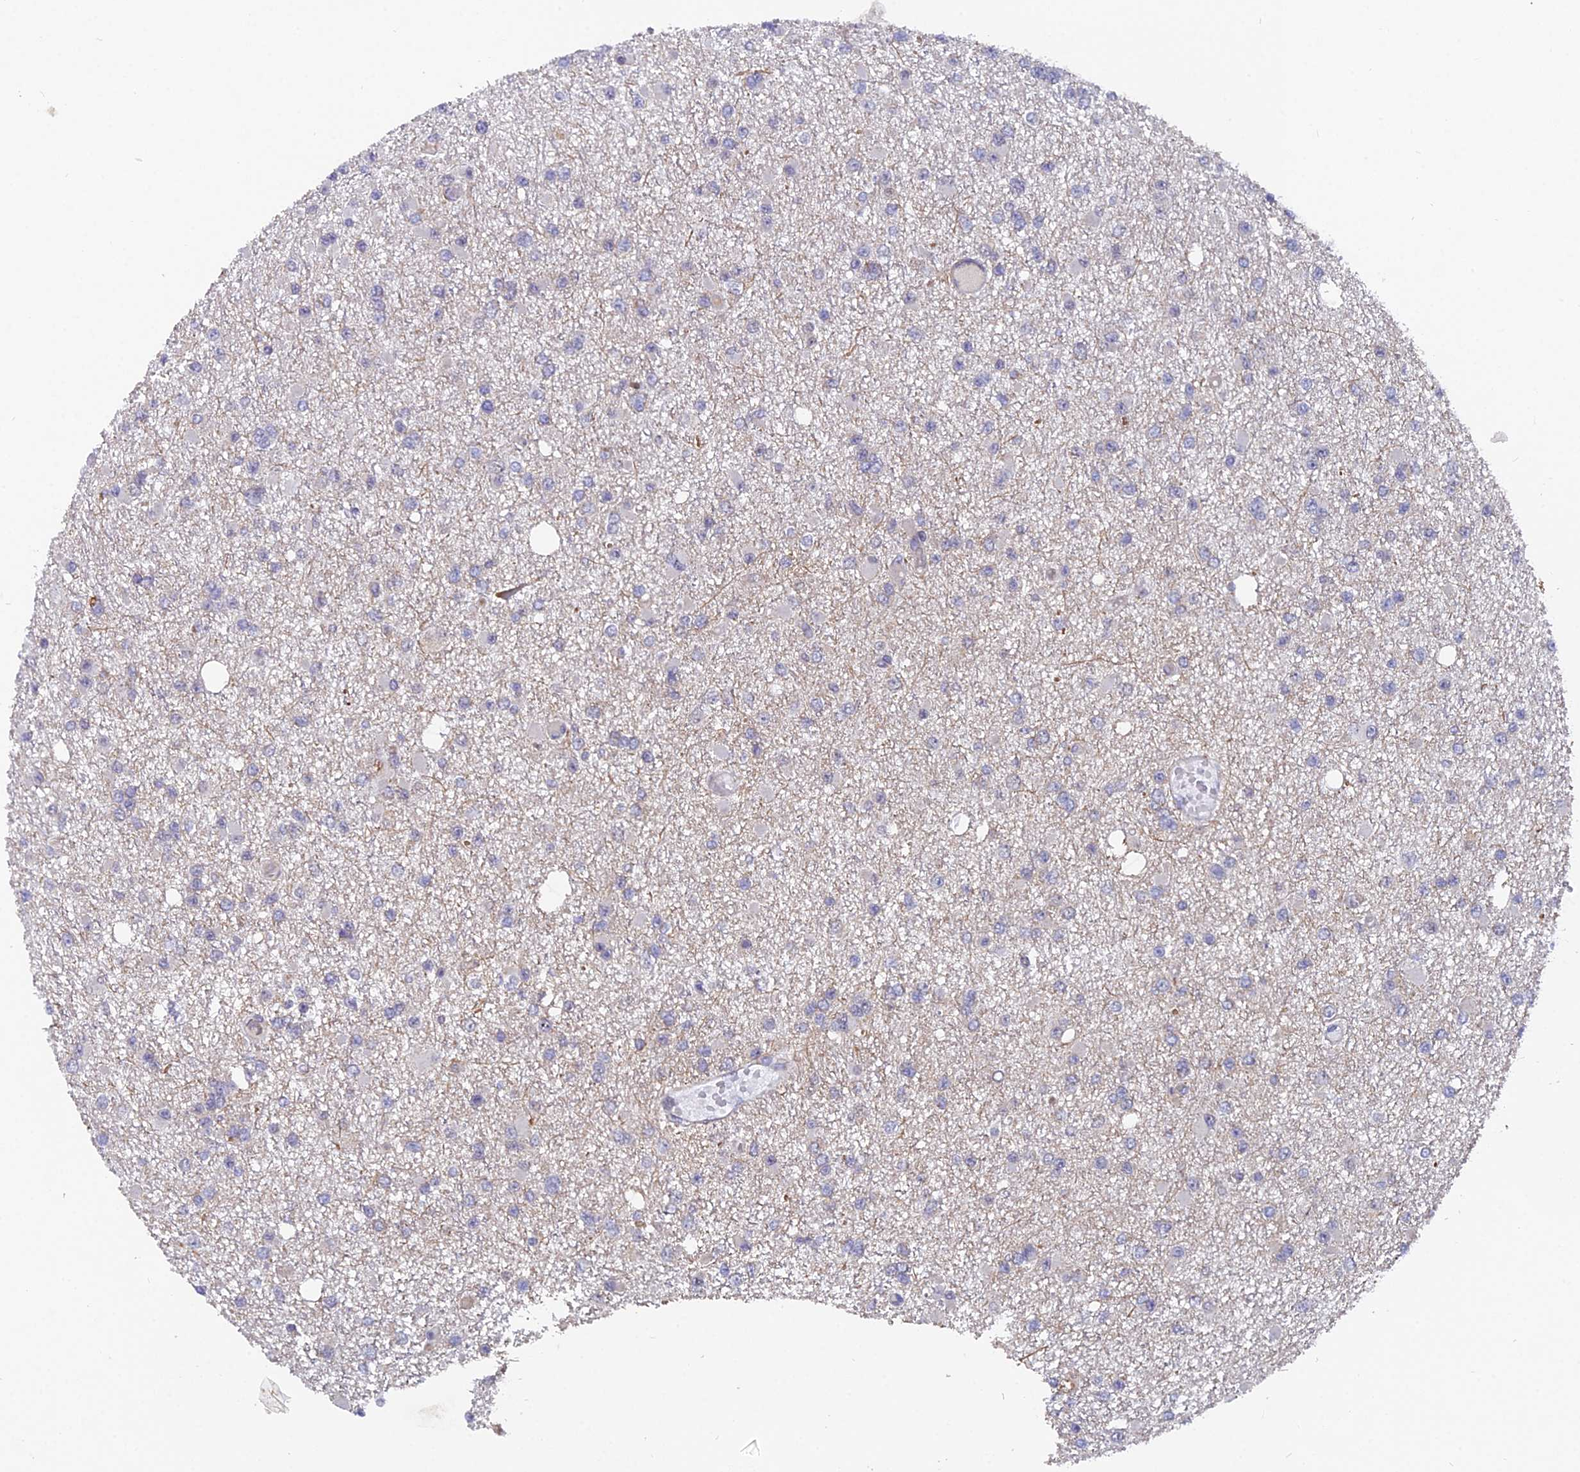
{"staining": {"intensity": "negative", "quantity": "none", "location": "none"}, "tissue": "glioma", "cell_type": "Tumor cells", "image_type": "cancer", "snomed": [{"axis": "morphology", "description": "Glioma, malignant, Low grade"}, {"axis": "topography", "description": "Brain"}], "caption": "DAB (3,3'-diaminobenzidine) immunohistochemical staining of human glioma shows no significant positivity in tumor cells.", "gene": "XKR9", "patient": {"sex": "female", "age": 22}}